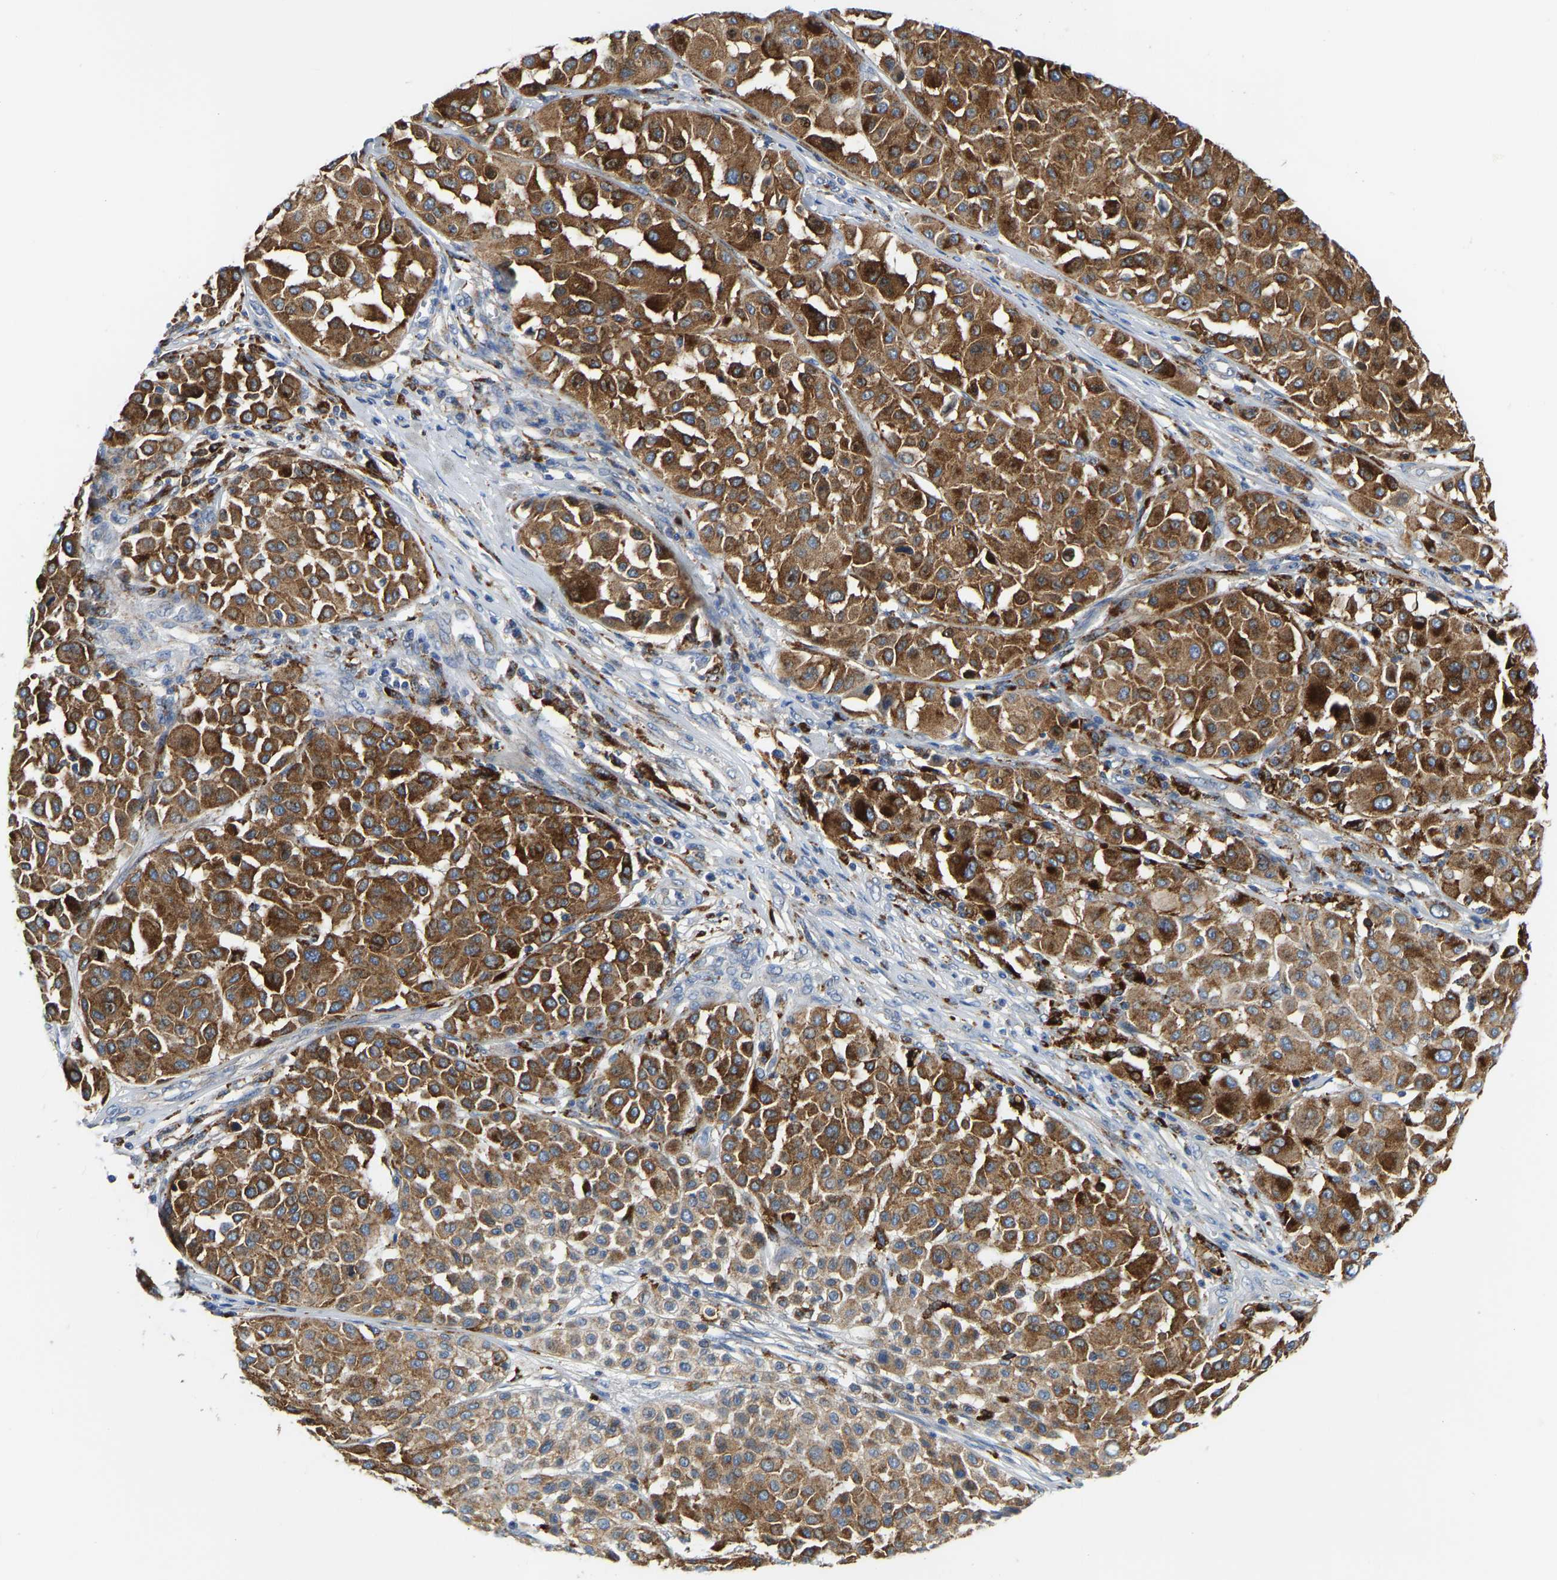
{"staining": {"intensity": "strong", "quantity": ">75%", "location": "cytoplasmic/membranous"}, "tissue": "melanoma", "cell_type": "Tumor cells", "image_type": "cancer", "snomed": [{"axis": "morphology", "description": "Malignant melanoma, Metastatic site"}, {"axis": "topography", "description": "Soft tissue"}], "caption": "Protein expression analysis of human melanoma reveals strong cytoplasmic/membranous staining in about >75% of tumor cells.", "gene": "ATP6V1E1", "patient": {"sex": "male", "age": 41}}